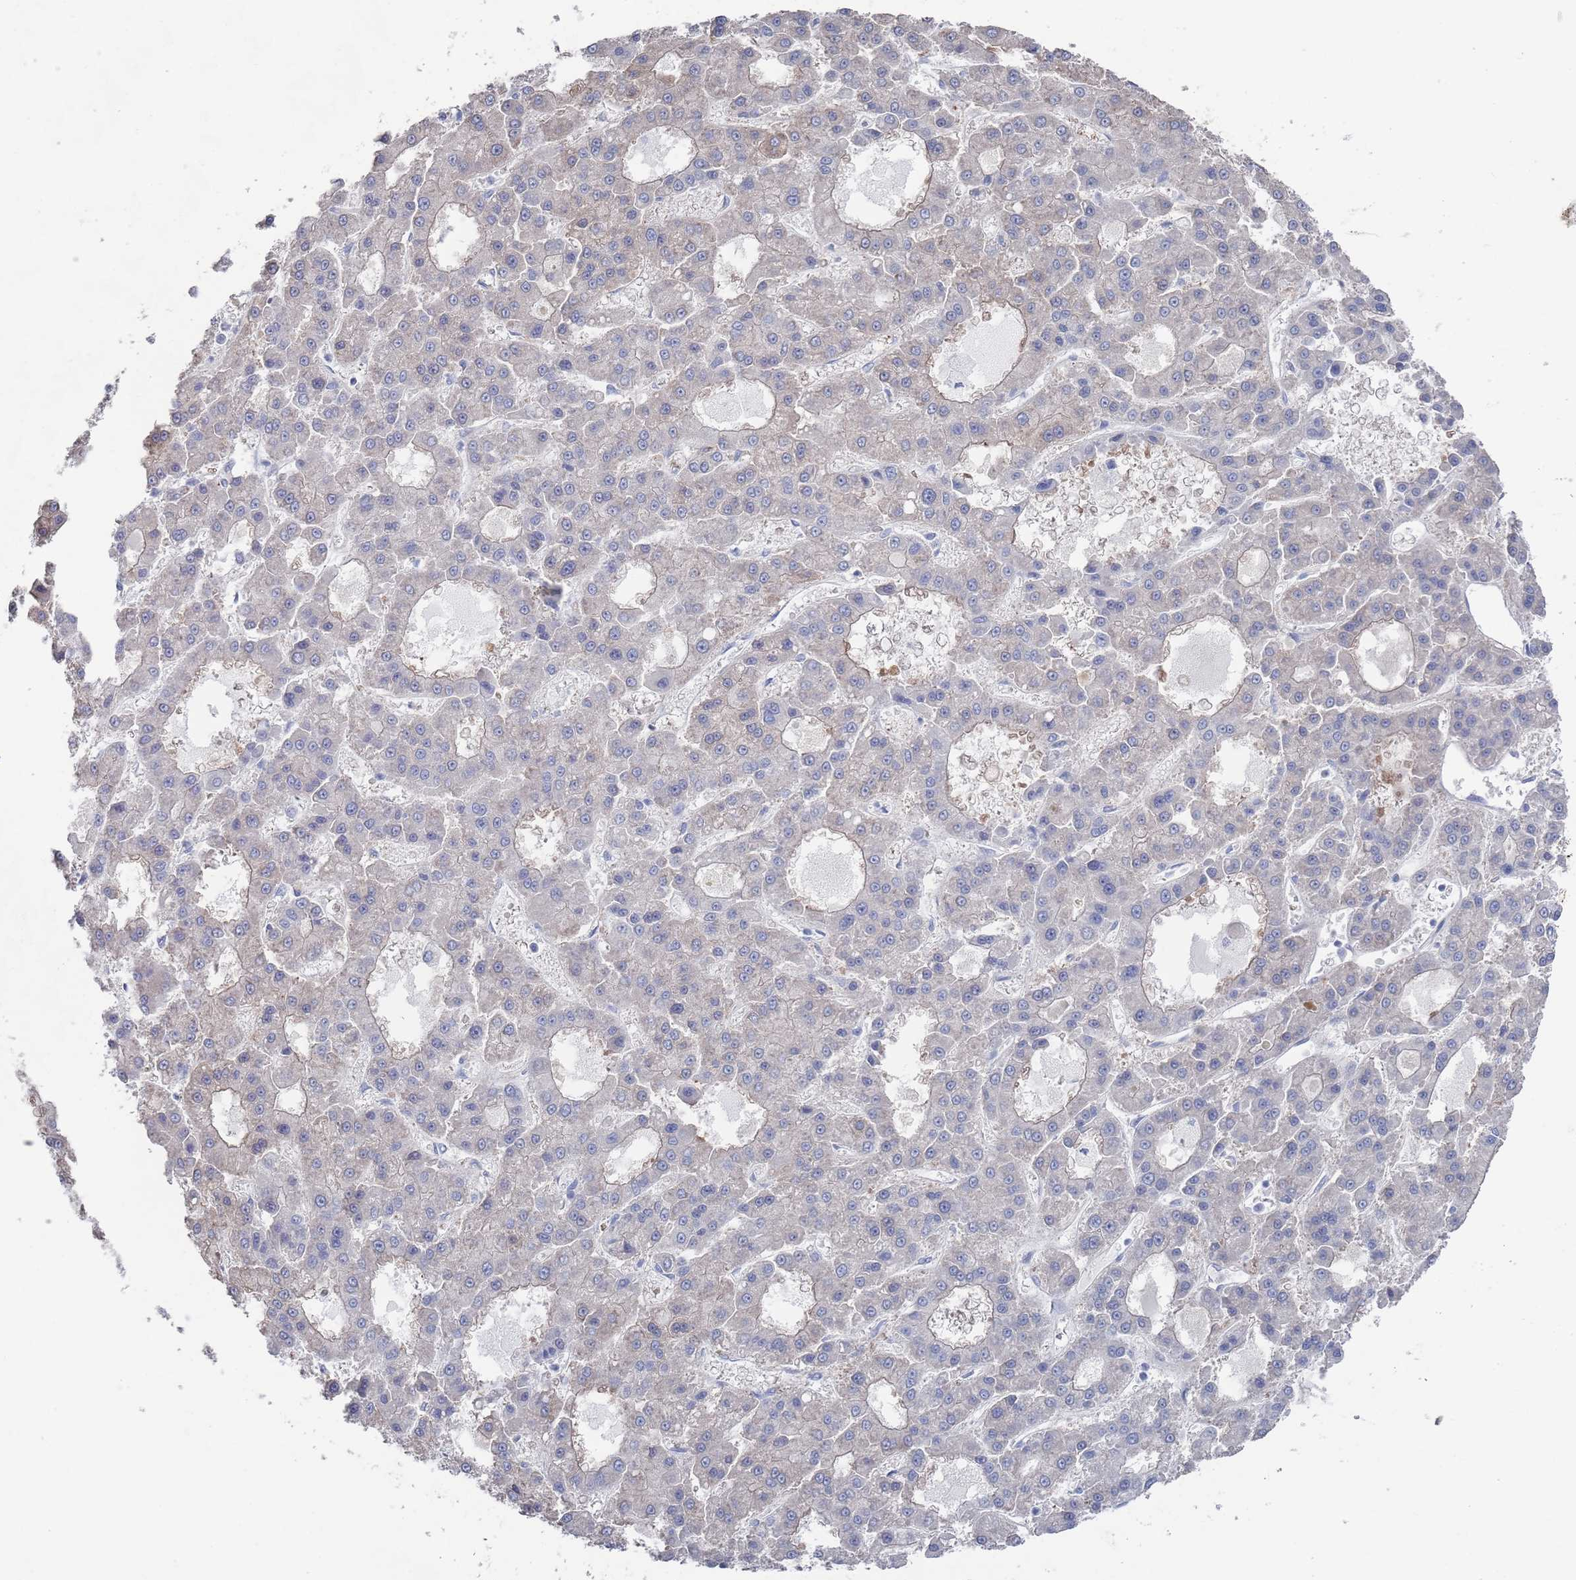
{"staining": {"intensity": "negative", "quantity": "none", "location": "none"}, "tissue": "liver cancer", "cell_type": "Tumor cells", "image_type": "cancer", "snomed": [{"axis": "morphology", "description": "Carcinoma, Hepatocellular, NOS"}, {"axis": "topography", "description": "Liver"}], "caption": "Human liver cancer (hepatocellular carcinoma) stained for a protein using immunohistochemistry (IHC) reveals no expression in tumor cells.", "gene": "TMCO3", "patient": {"sex": "male", "age": 70}}